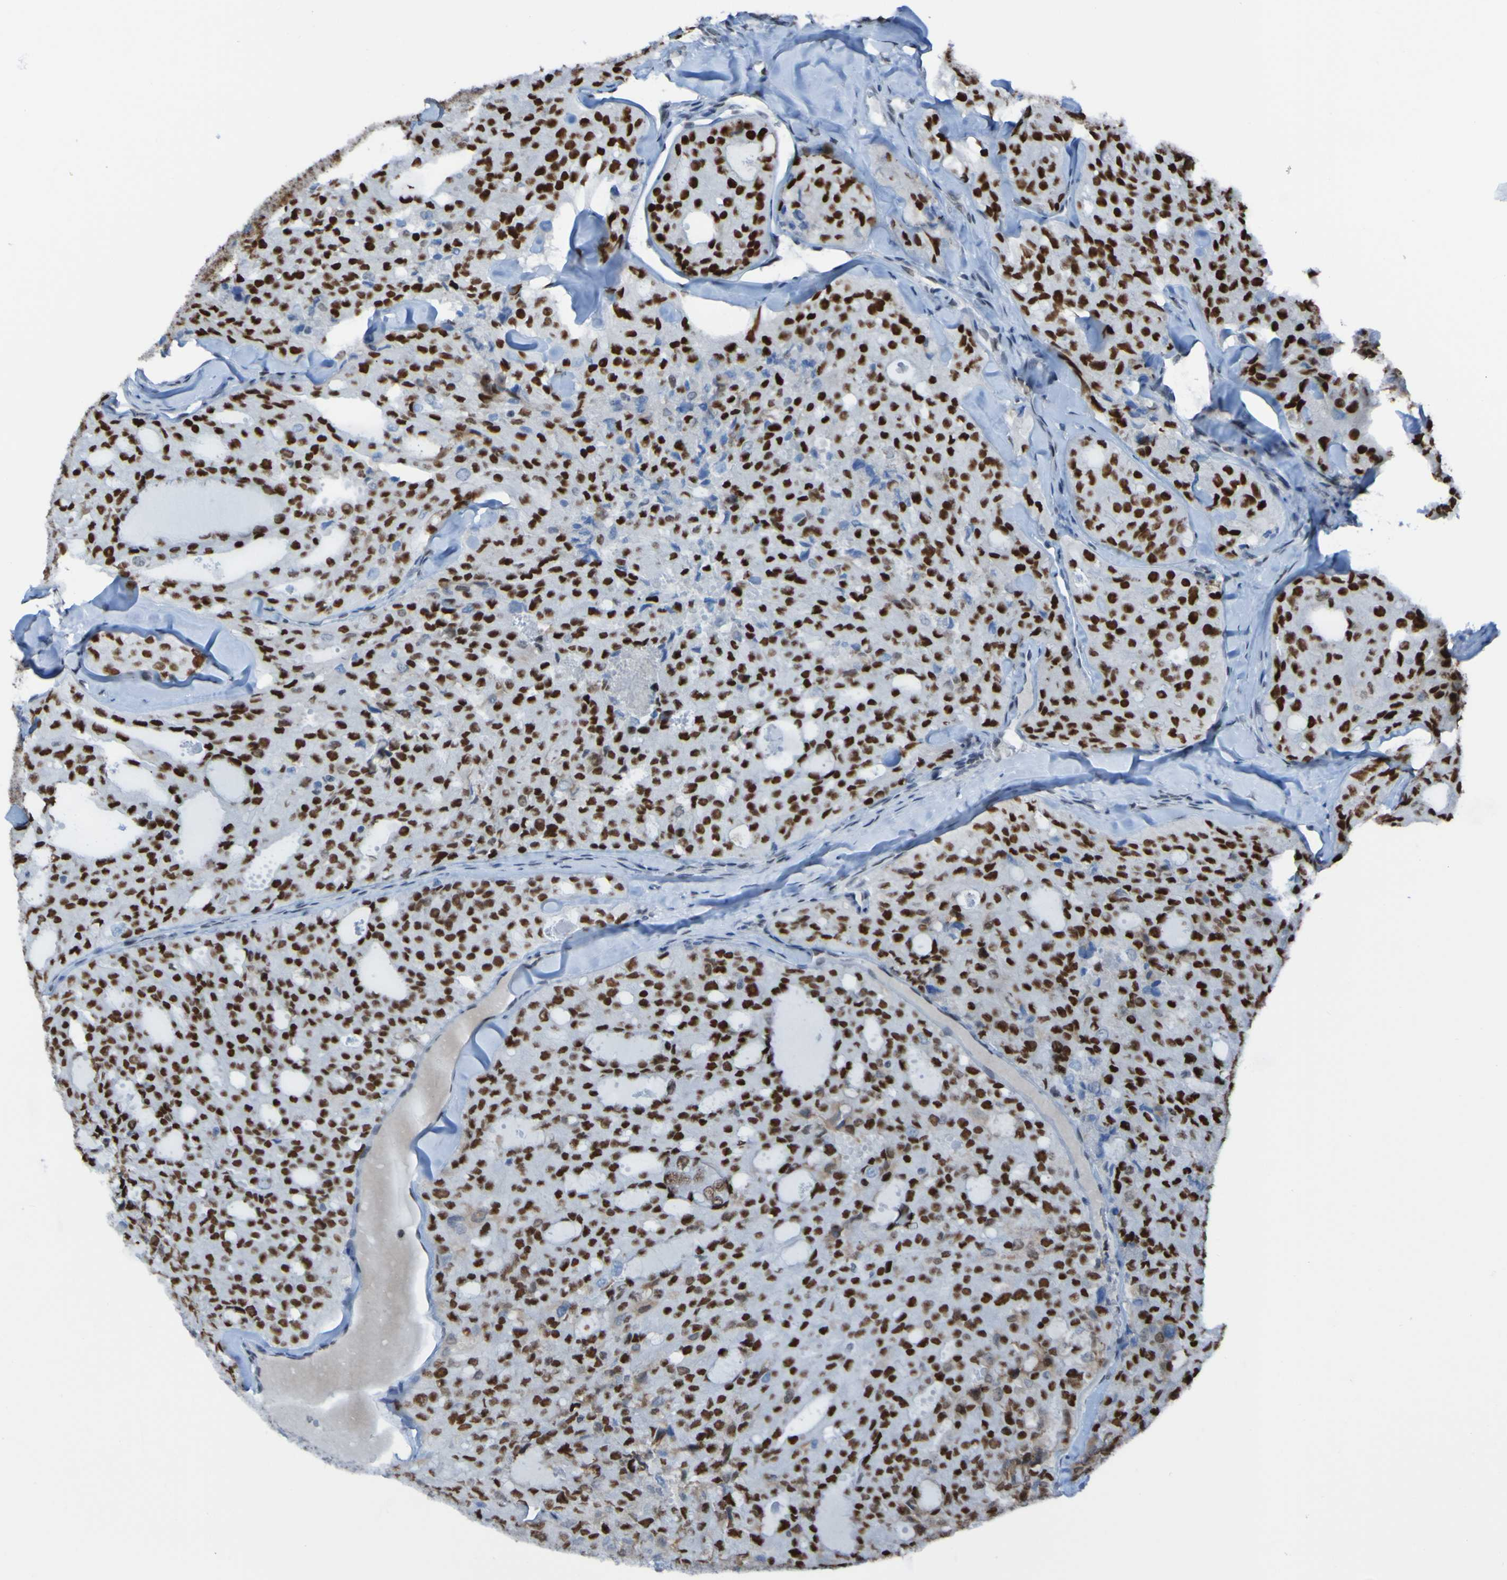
{"staining": {"intensity": "strong", "quantity": ">75%", "location": "nuclear"}, "tissue": "thyroid cancer", "cell_type": "Tumor cells", "image_type": "cancer", "snomed": [{"axis": "morphology", "description": "Follicular adenoma carcinoma, NOS"}, {"axis": "topography", "description": "Thyroid gland"}], "caption": "This is an image of IHC staining of follicular adenoma carcinoma (thyroid), which shows strong positivity in the nuclear of tumor cells.", "gene": "PHF2", "patient": {"sex": "male", "age": 75}}